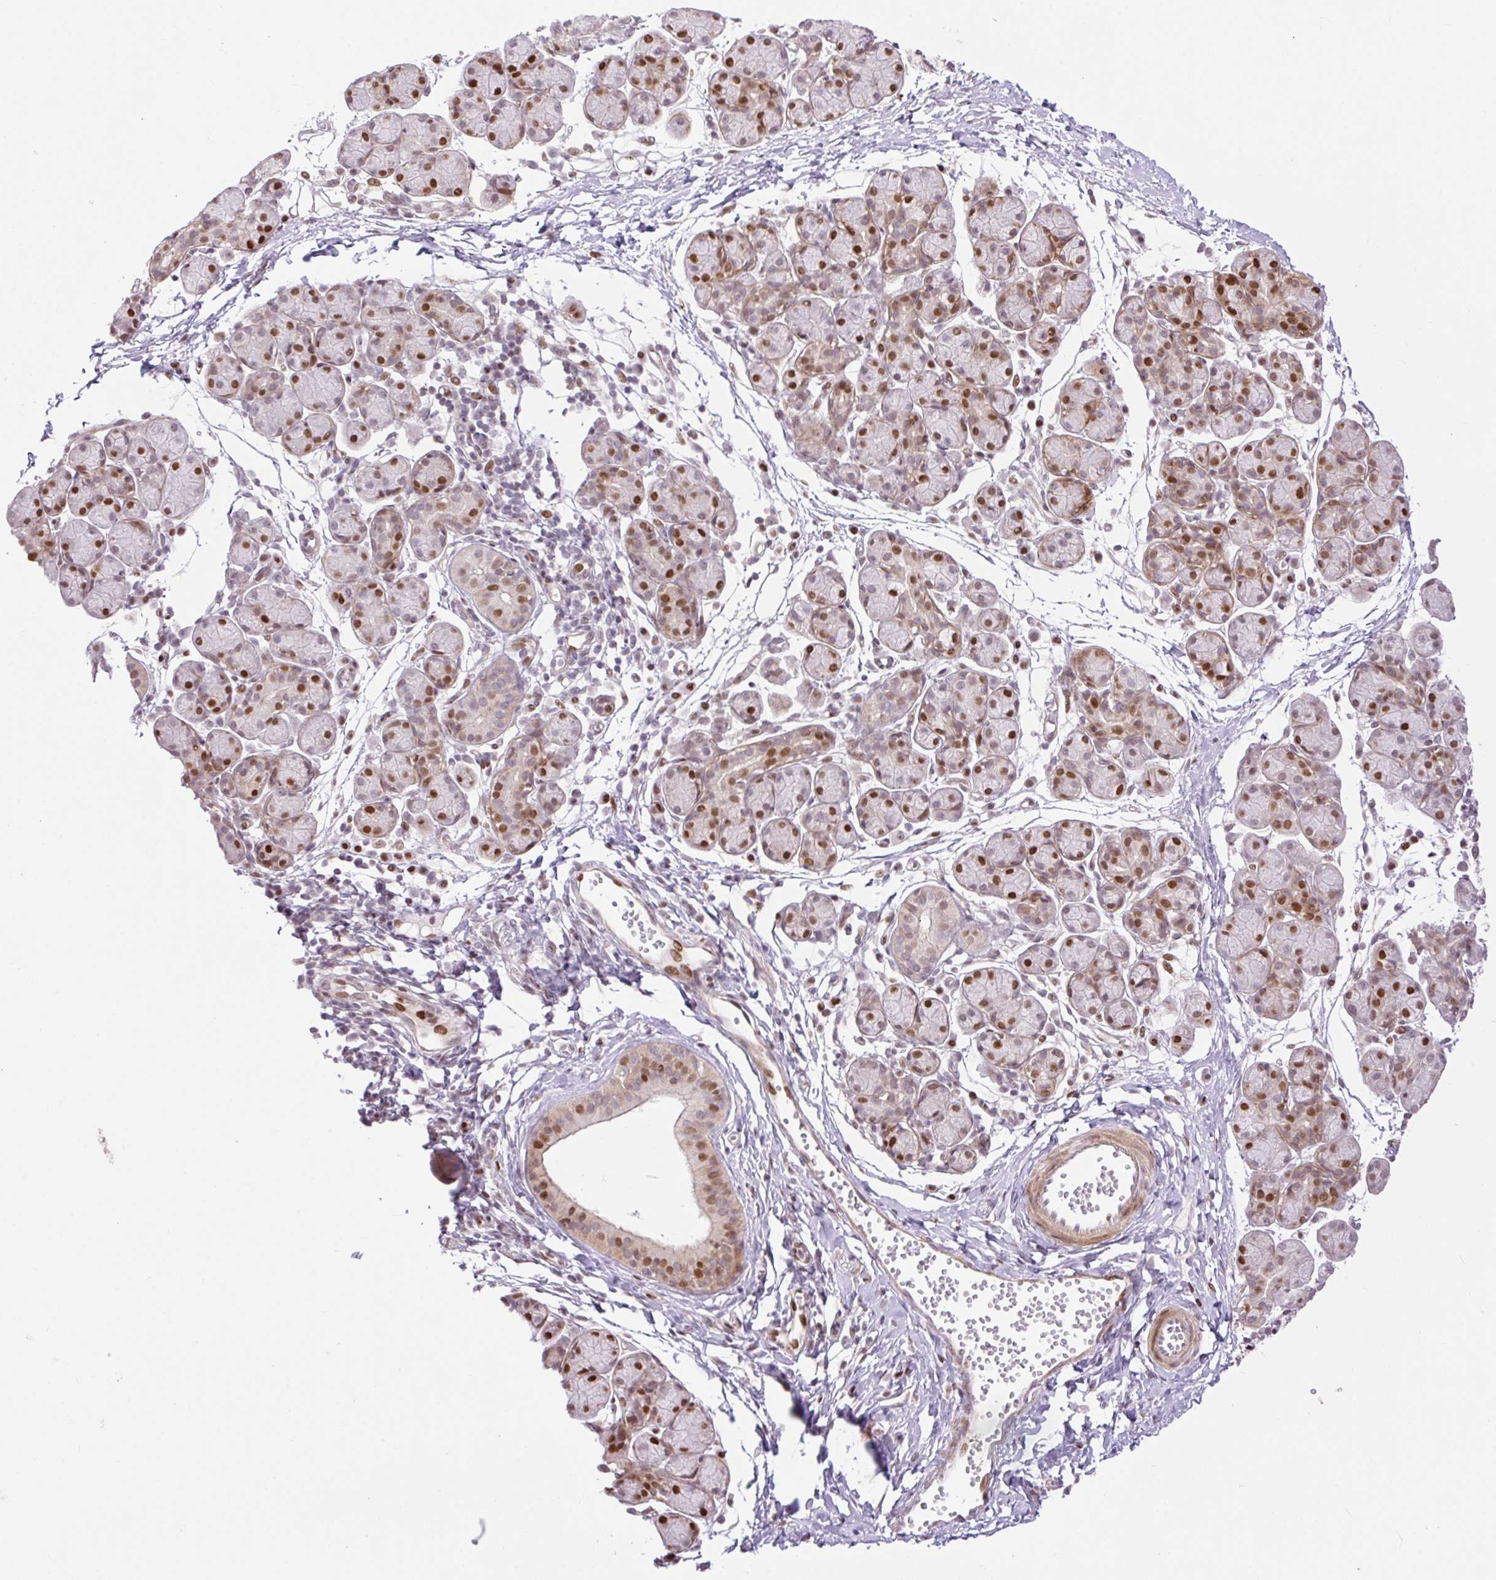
{"staining": {"intensity": "moderate", "quantity": "25%-75%", "location": "nuclear"}, "tissue": "salivary gland", "cell_type": "Glandular cells", "image_type": "normal", "snomed": [{"axis": "morphology", "description": "Normal tissue, NOS"}, {"axis": "morphology", "description": "Inflammation, NOS"}, {"axis": "topography", "description": "Lymph node"}, {"axis": "topography", "description": "Salivary gland"}], "caption": "Glandular cells display medium levels of moderate nuclear staining in approximately 25%-75% of cells in benign salivary gland. (Brightfield microscopy of DAB IHC at high magnification).", "gene": "RIPPLY3", "patient": {"sex": "male", "age": 3}}